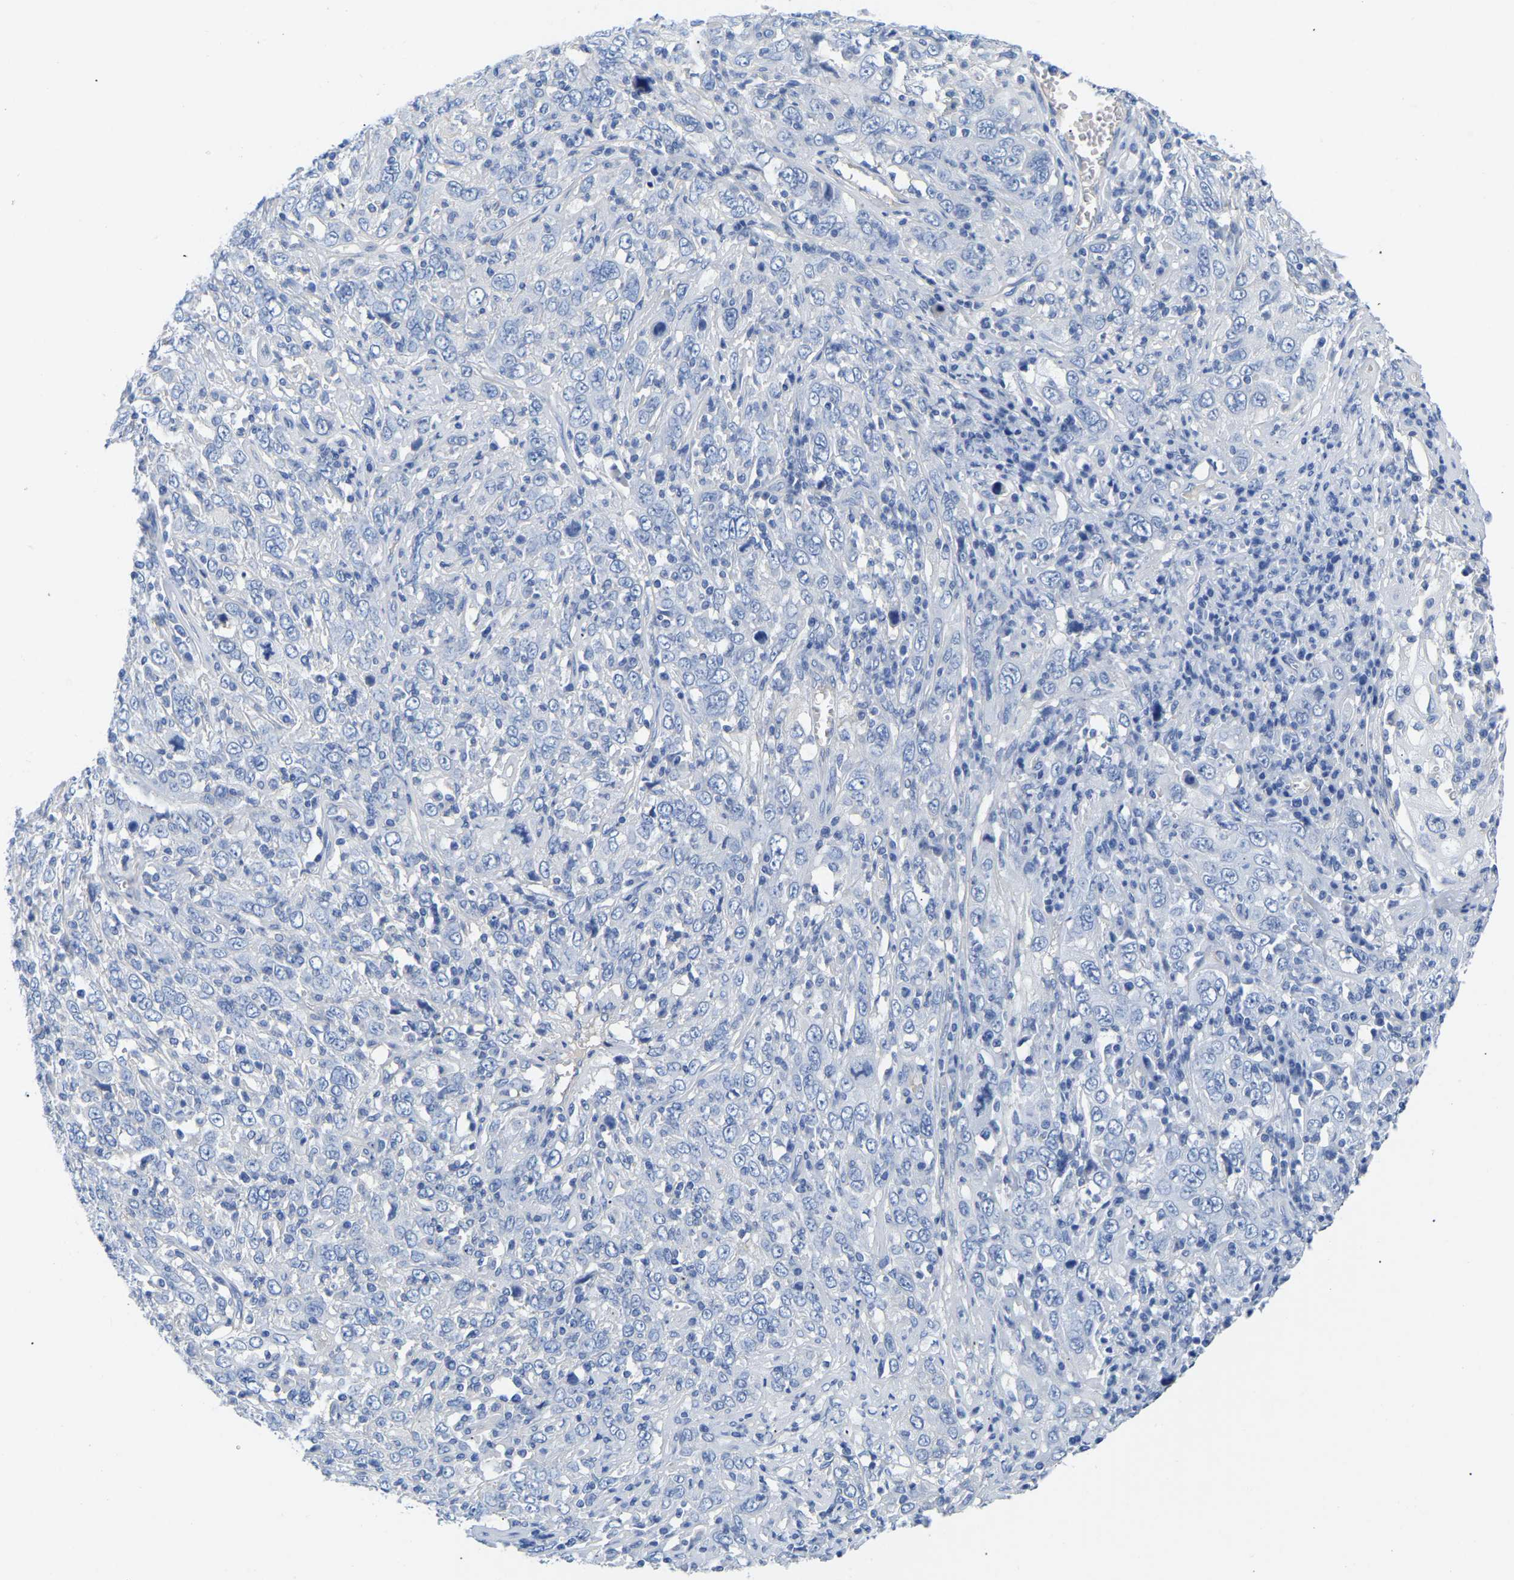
{"staining": {"intensity": "negative", "quantity": "none", "location": "none"}, "tissue": "cervical cancer", "cell_type": "Tumor cells", "image_type": "cancer", "snomed": [{"axis": "morphology", "description": "Squamous cell carcinoma, NOS"}, {"axis": "topography", "description": "Cervix"}], "caption": "Tumor cells show no significant protein expression in cervical cancer. The staining was performed using DAB (3,3'-diaminobenzidine) to visualize the protein expression in brown, while the nuclei were stained in blue with hematoxylin (Magnification: 20x).", "gene": "UPK3A", "patient": {"sex": "female", "age": 46}}